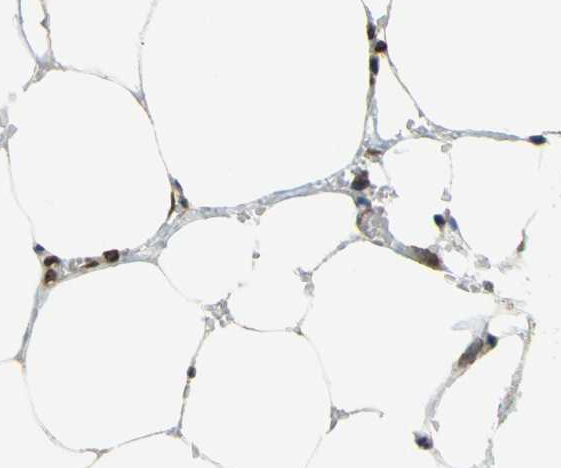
{"staining": {"intensity": "moderate", "quantity": ">75%", "location": "cytoplasmic/membranous,nuclear"}, "tissue": "pancreatic cancer", "cell_type": "Tumor cells", "image_type": "cancer", "snomed": [{"axis": "morphology", "description": "Adenocarcinoma, NOS"}, {"axis": "topography", "description": "Pancreas"}], "caption": "Protein expression analysis of pancreatic cancer shows moderate cytoplasmic/membranous and nuclear staining in about >75% of tumor cells. The protein is stained brown, and the nuclei are stained in blue (DAB IHC with brightfield microscopy, high magnification).", "gene": "GALNT1", "patient": {"sex": "female", "age": 70}}